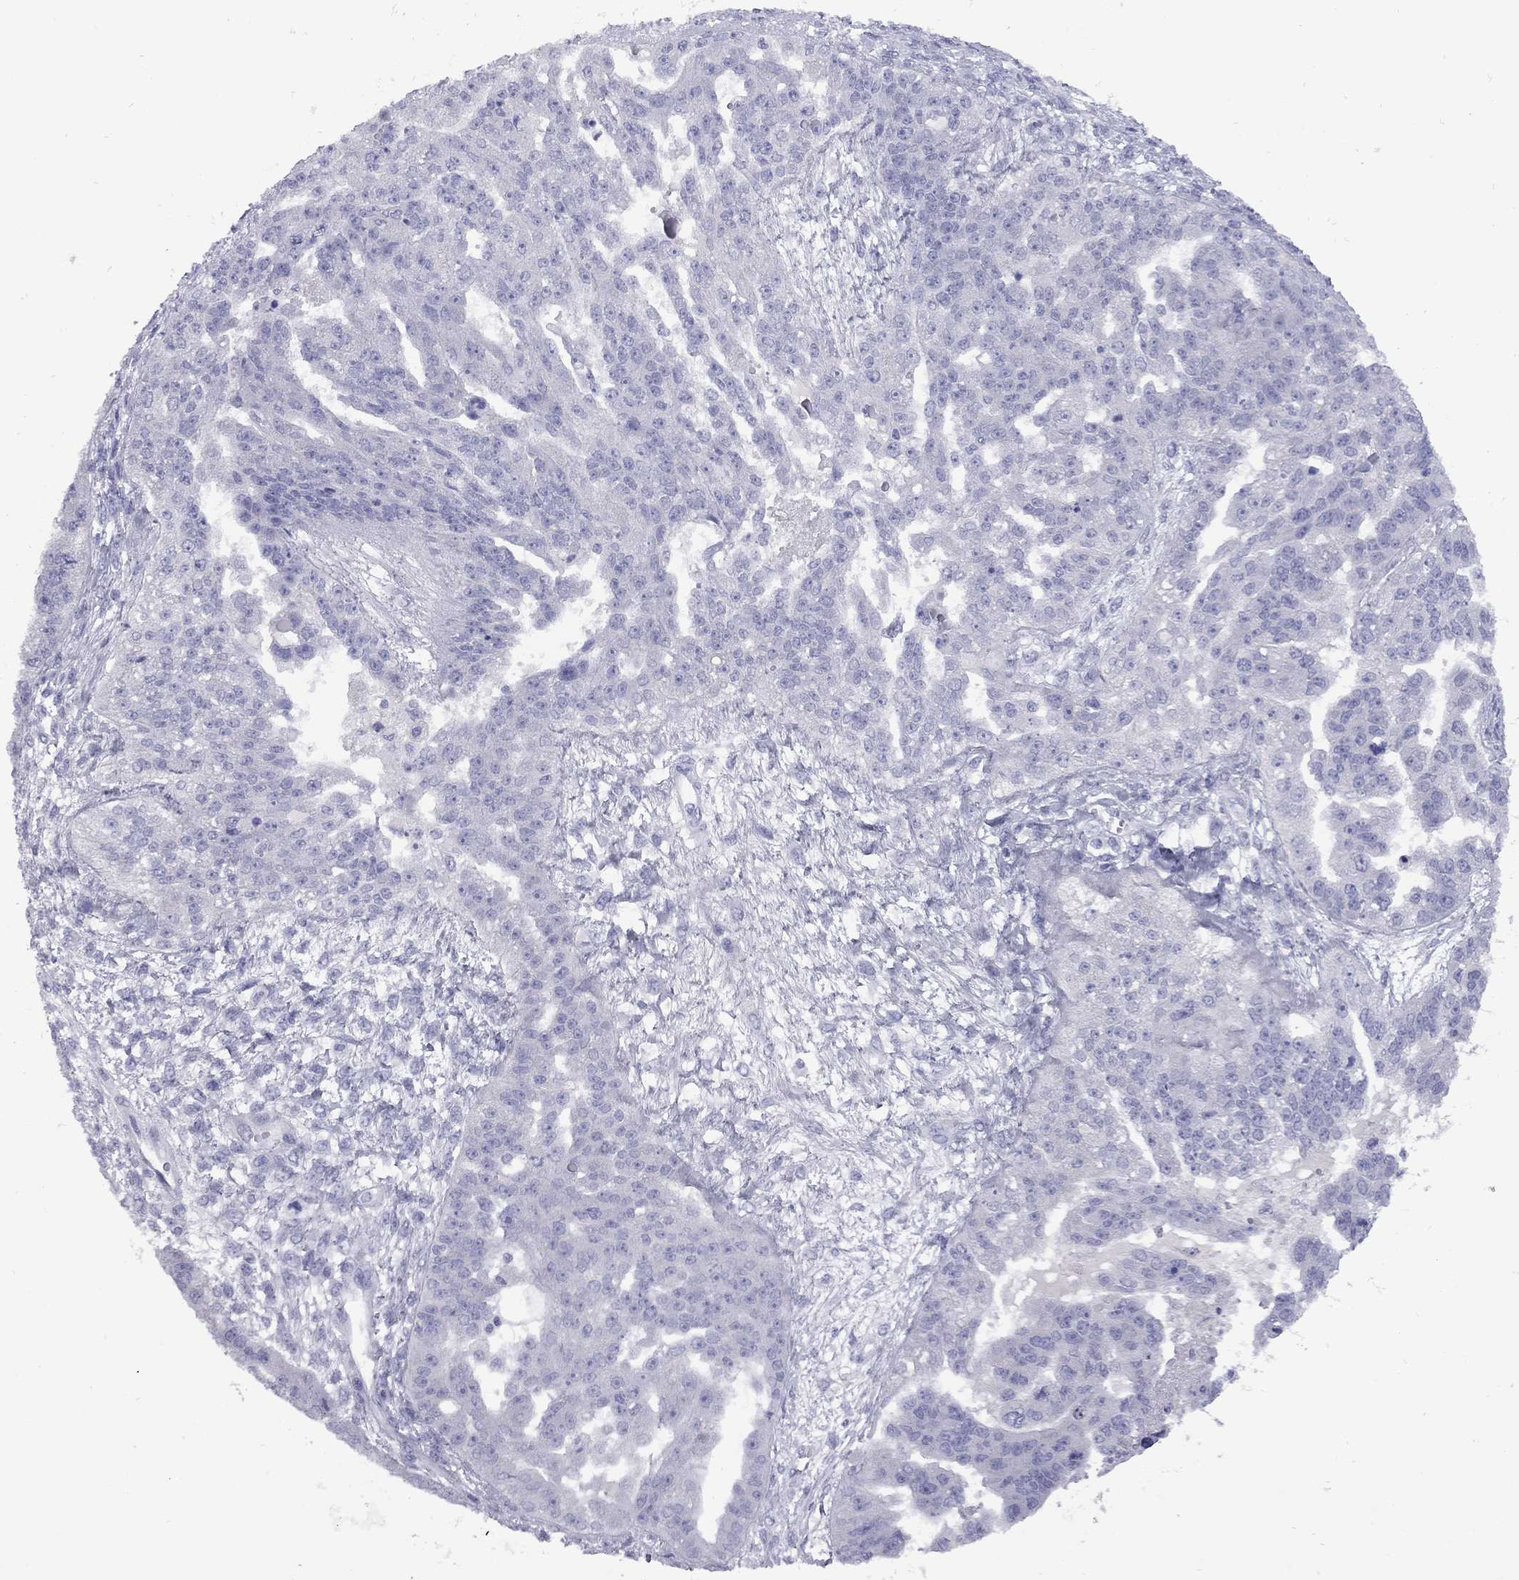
{"staining": {"intensity": "negative", "quantity": "none", "location": "none"}, "tissue": "ovarian cancer", "cell_type": "Tumor cells", "image_type": "cancer", "snomed": [{"axis": "morphology", "description": "Cystadenocarcinoma, serous, NOS"}, {"axis": "topography", "description": "Ovary"}], "caption": "Protein analysis of ovarian serous cystadenocarcinoma shows no significant staining in tumor cells.", "gene": "EPPIN", "patient": {"sex": "female", "age": 58}}